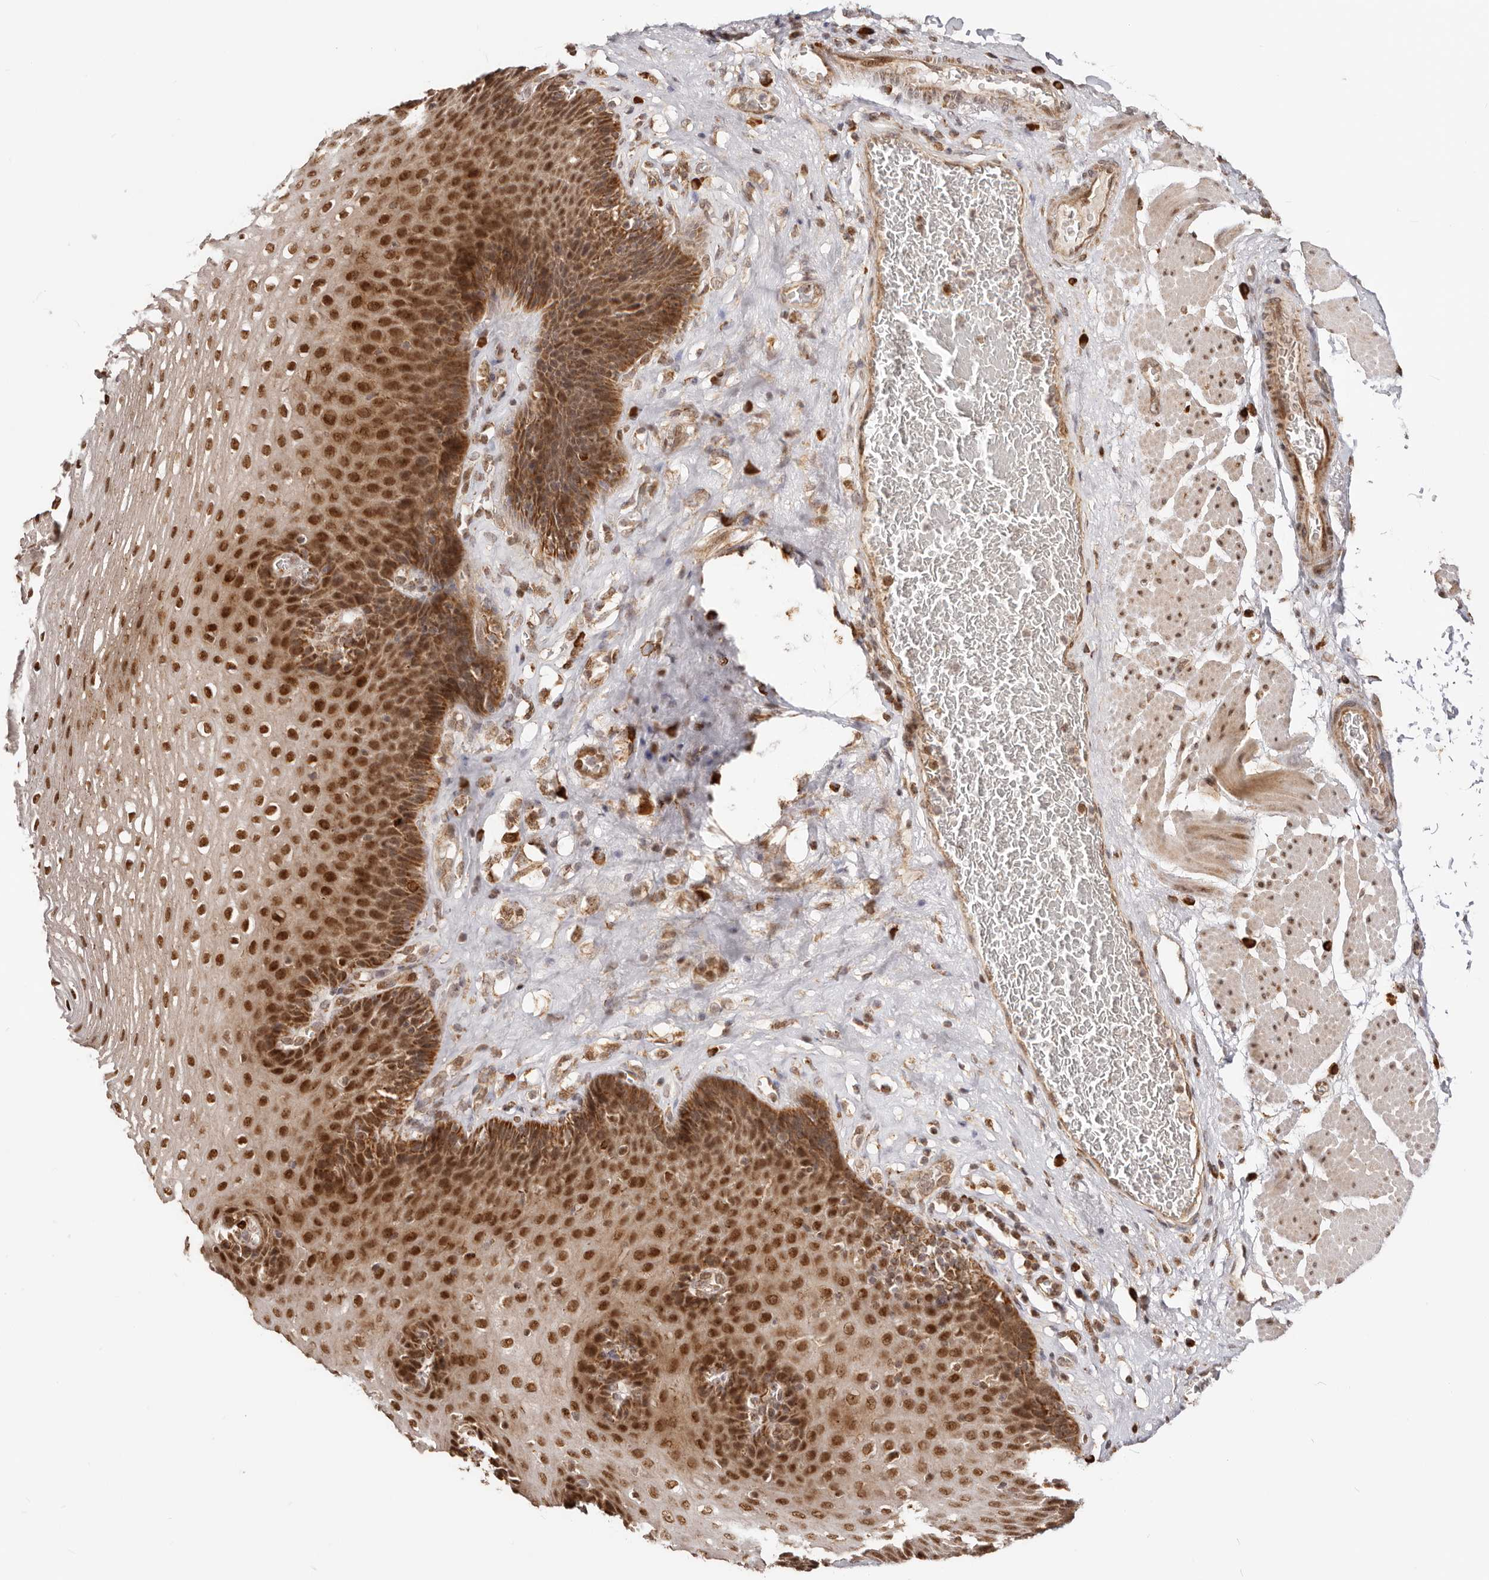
{"staining": {"intensity": "strong", "quantity": ">75%", "location": "cytoplasmic/membranous,nuclear"}, "tissue": "esophagus", "cell_type": "Squamous epithelial cells", "image_type": "normal", "snomed": [{"axis": "morphology", "description": "Normal tissue, NOS"}, {"axis": "topography", "description": "Esophagus"}], "caption": "A brown stain highlights strong cytoplasmic/membranous,nuclear positivity of a protein in squamous epithelial cells of normal esophagus.", "gene": "SEC14L1", "patient": {"sex": "female", "age": 66}}